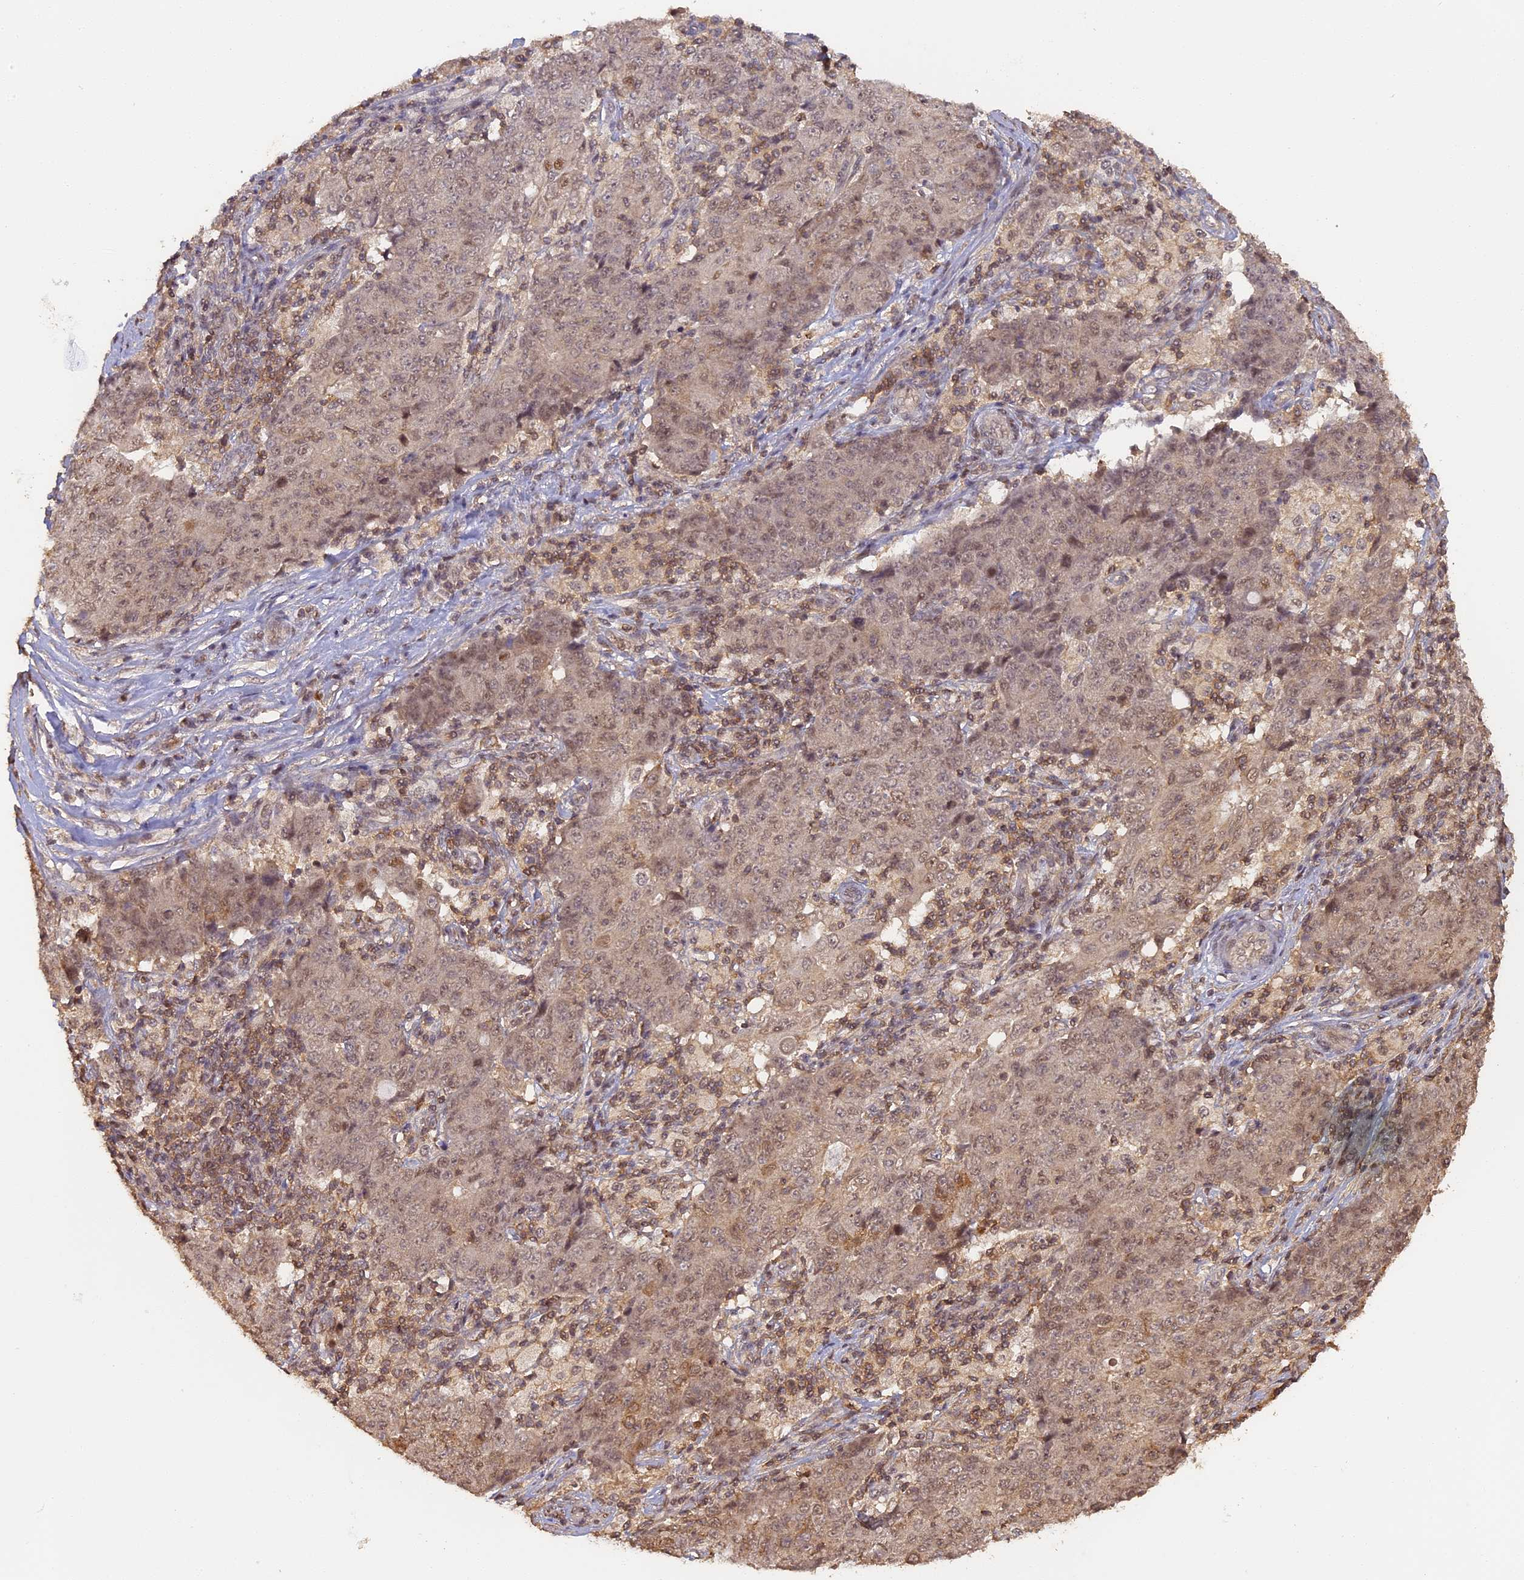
{"staining": {"intensity": "weak", "quantity": ">75%", "location": "nuclear"}, "tissue": "ovarian cancer", "cell_type": "Tumor cells", "image_type": "cancer", "snomed": [{"axis": "morphology", "description": "Carcinoma, endometroid"}, {"axis": "topography", "description": "Ovary"}], "caption": "IHC of endometroid carcinoma (ovarian) displays low levels of weak nuclear positivity in approximately >75% of tumor cells.", "gene": "MYBL2", "patient": {"sex": "female", "age": 42}}